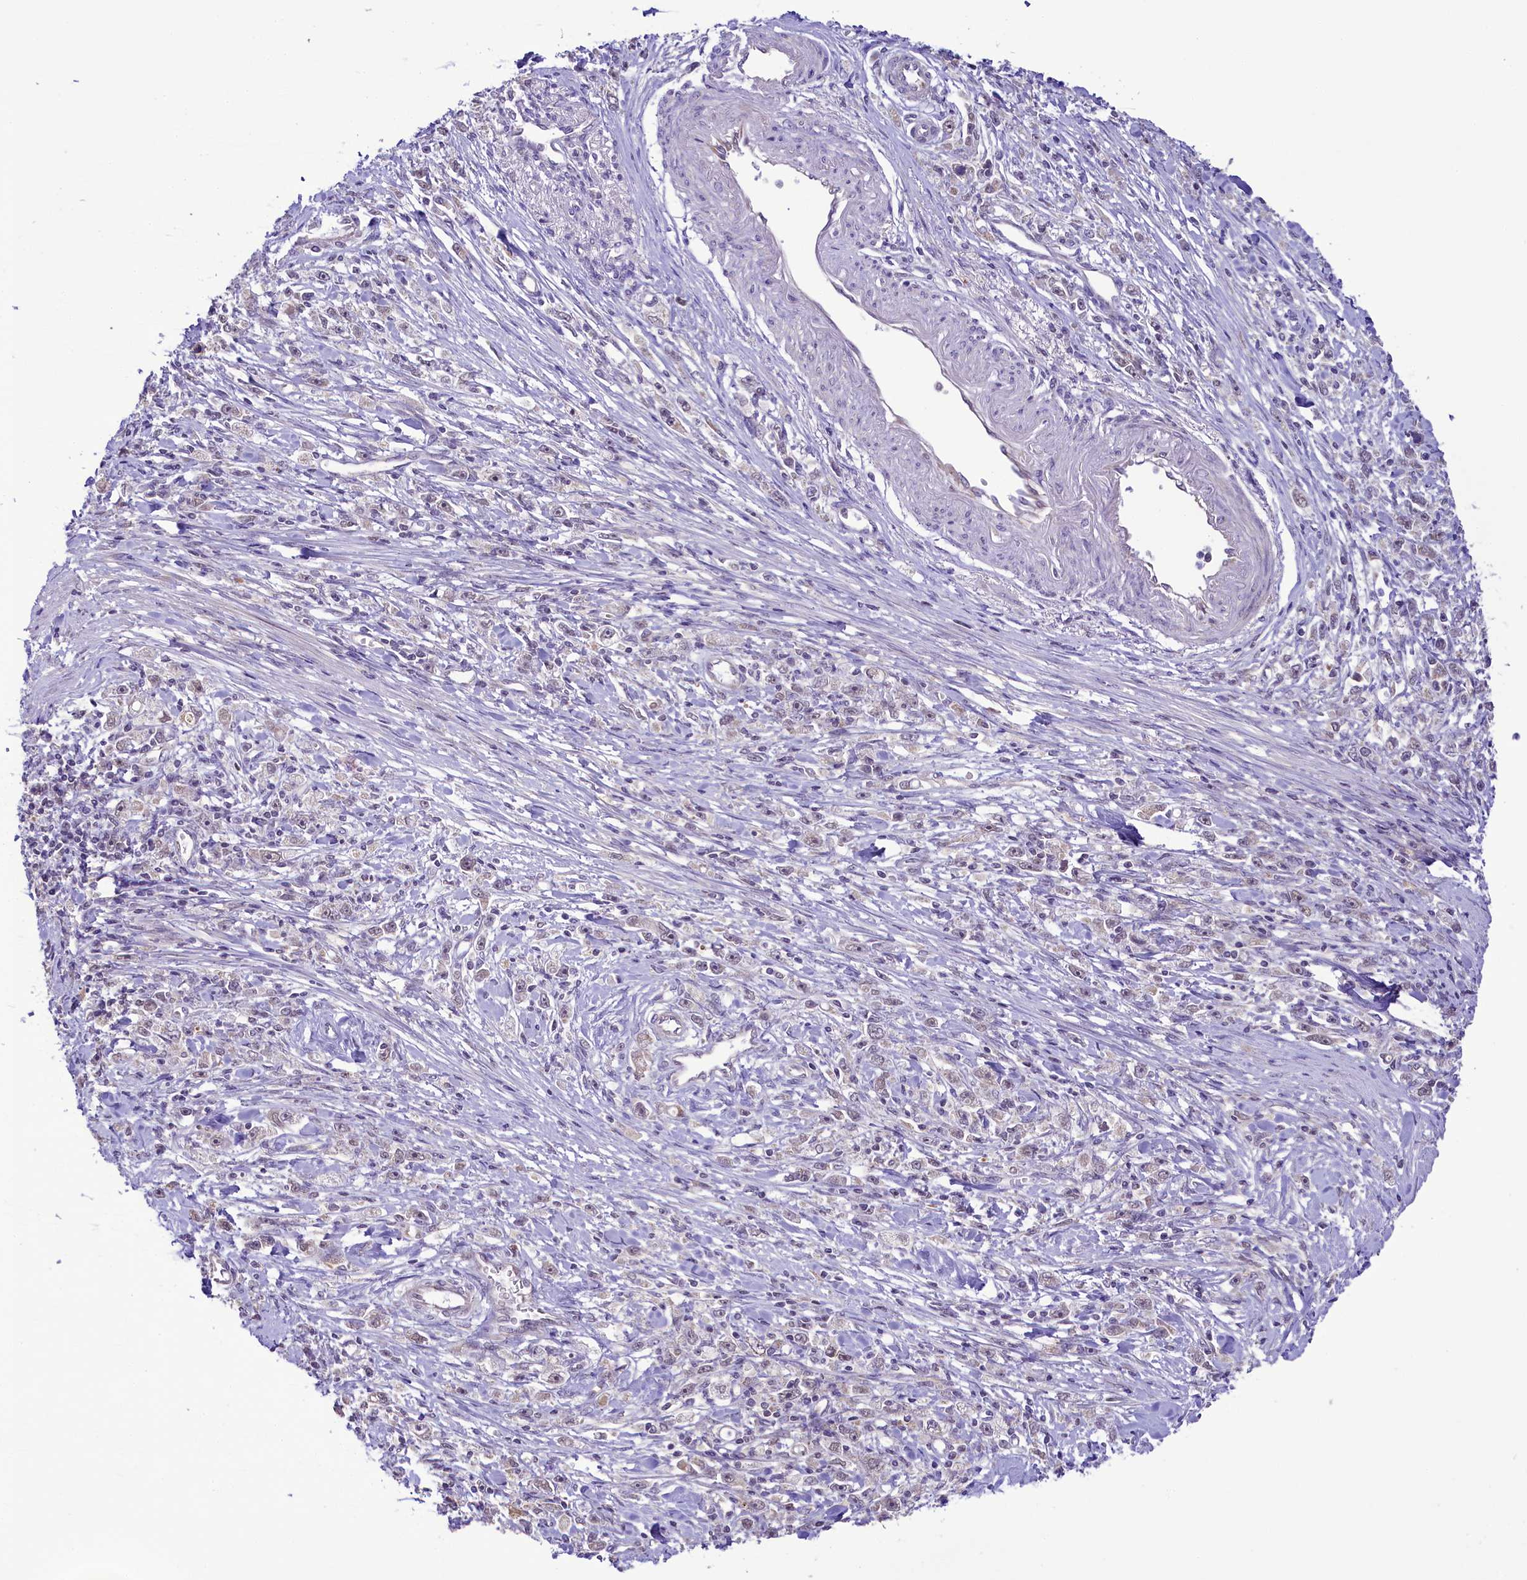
{"staining": {"intensity": "weak", "quantity": "<25%", "location": "cytoplasmic/membranous"}, "tissue": "stomach cancer", "cell_type": "Tumor cells", "image_type": "cancer", "snomed": [{"axis": "morphology", "description": "Adenocarcinoma, NOS"}, {"axis": "topography", "description": "Stomach"}], "caption": "Immunohistochemistry micrograph of human stomach cancer stained for a protein (brown), which displays no expression in tumor cells. (Stains: DAB (3,3'-diaminobenzidine) immunohistochemistry with hematoxylin counter stain, Microscopy: brightfield microscopy at high magnification).", "gene": "PAF1", "patient": {"sex": "female", "age": 59}}